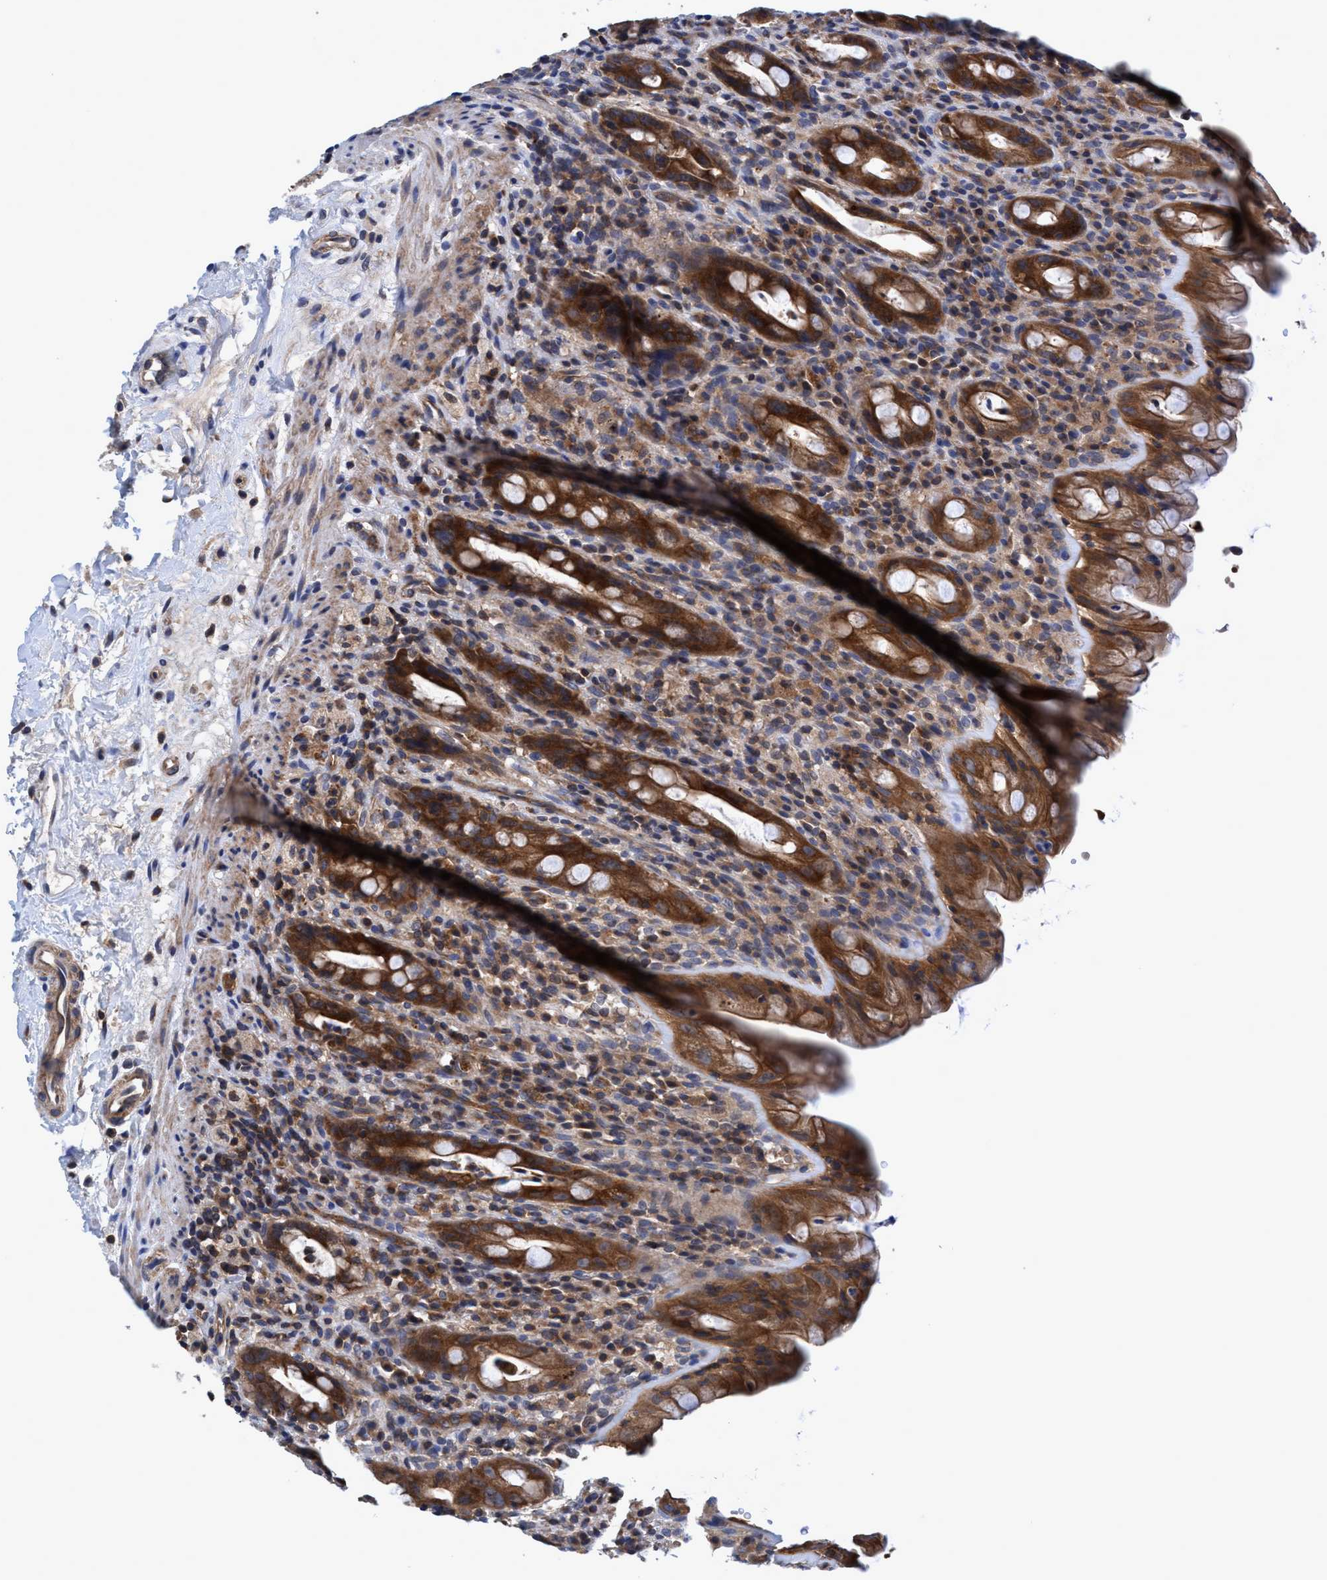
{"staining": {"intensity": "strong", "quantity": ">75%", "location": "cytoplasmic/membranous"}, "tissue": "rectum", "cell_type": "Glandular cells", "image_type": "normal", "snomed": [{"axis": "morphology", "description": "Normal tissue, NOS"}, {"axis": "topography", "description": "Rectum"}], "caption": "Immunohistochemistry (IHC) (DAB (3,3'-diaminobenzidine)) staining of benign human rectum displays strong cytoplasmic/membranous protein staining in about >75% of glandular cells. The staining is performed using DAB (3,3'-diaminobenzidine) brown chromogen to label protein expression. The nuclei are counter-stained blue using hematoxylin.", "gene": "CALCOCO2", "patient": {"sex": "male", "age": 44}}